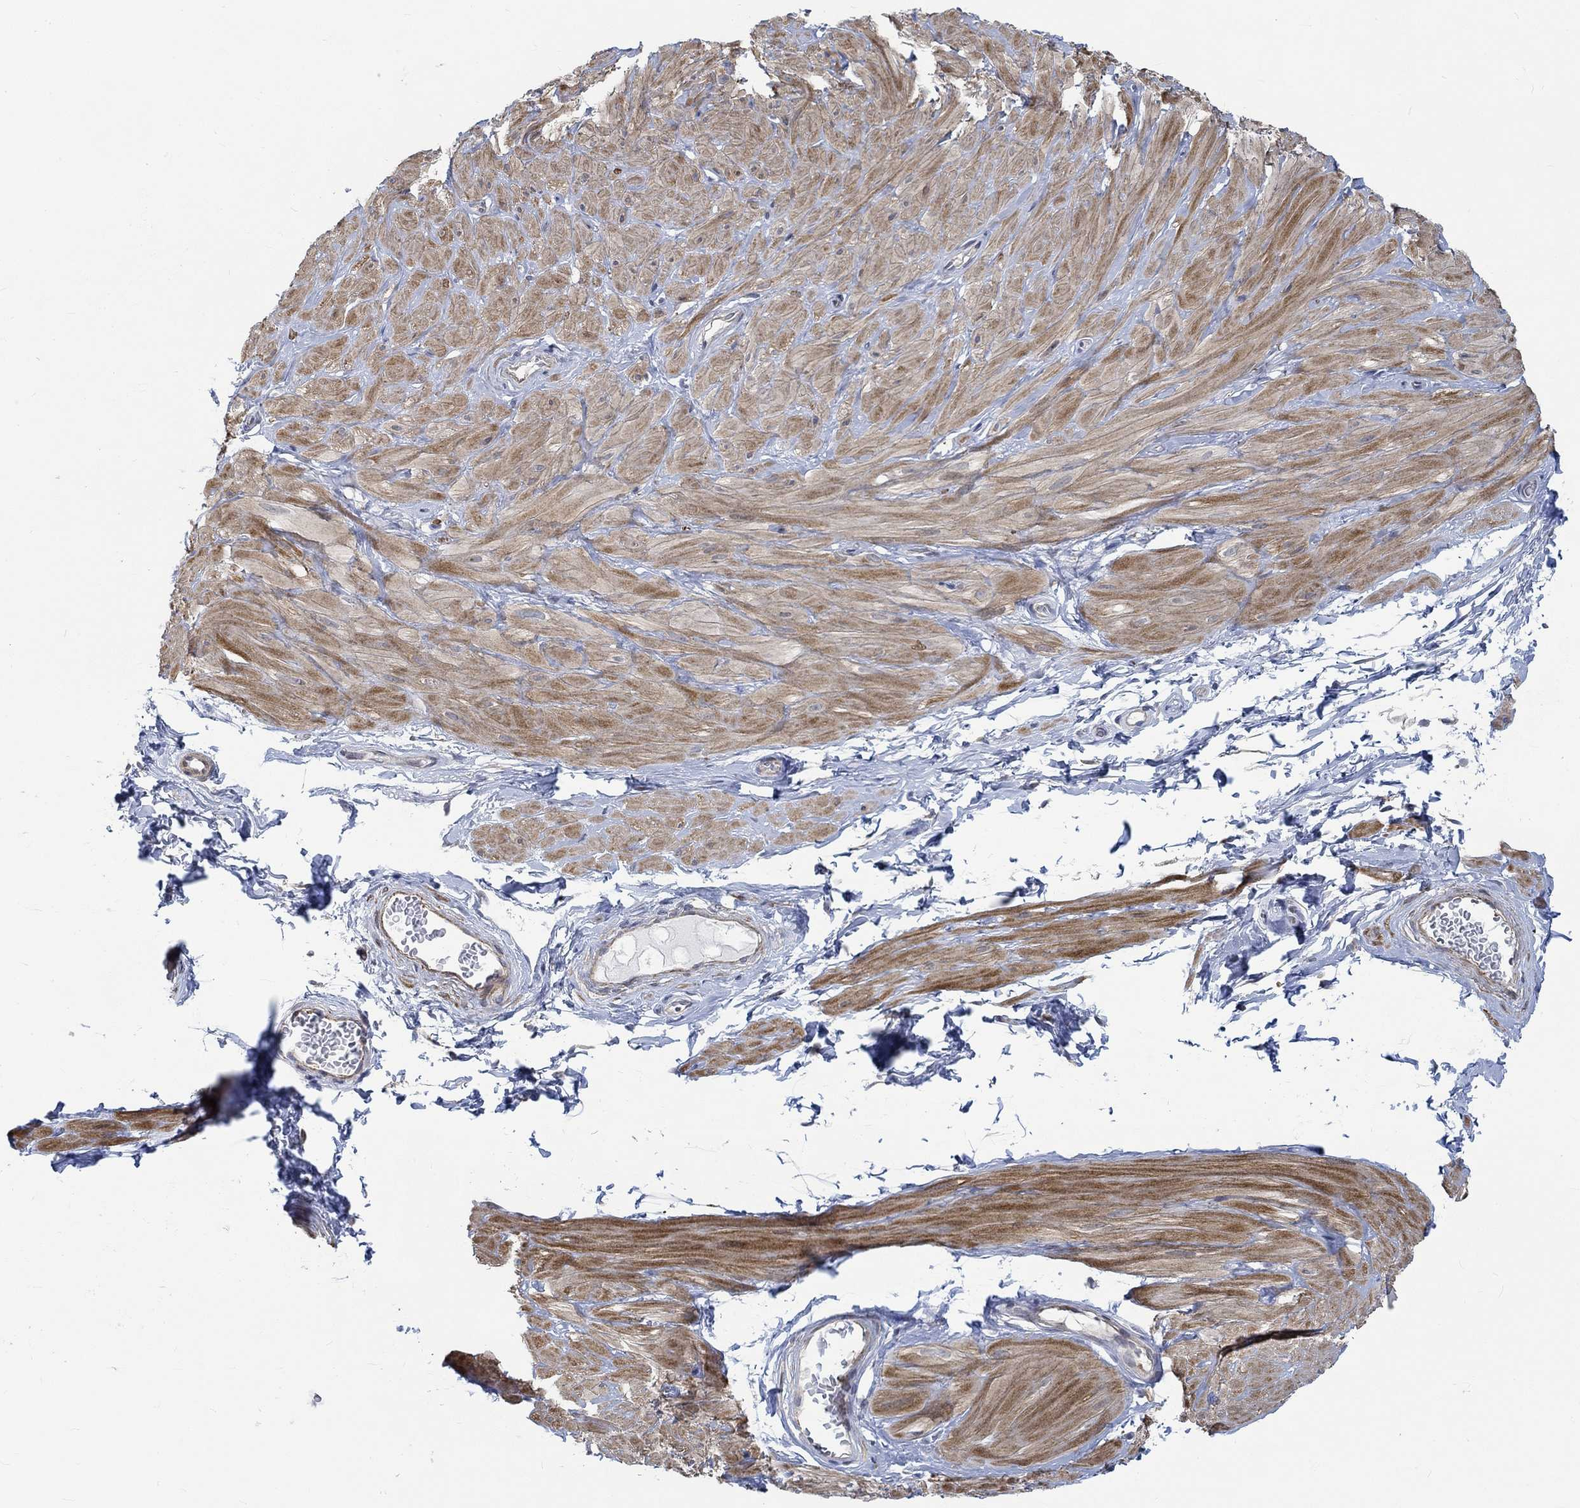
{"staining": {"intensity": "negative", "quantity": "none", "location": "none"}, "tissue": "adipose tissue", "cell_type": "Adipocytes", "image_type": "normal", "snomed": [{"axis": "morphology", "description": "Normal tissue, NOS"}, {"axis": "topography", "description": "Smooth muscle"}, {"axis": "topography", "description": "Peripheral nerve tissue"}], "caption": "Micrograph shows no protein staining in adipocytes of unremarkable adipose tissue. (Brightfield microscopy of DAB IHC at high magnification).", "gene": "KCNH8", "patient": {"sex": "male", "age": 22}}